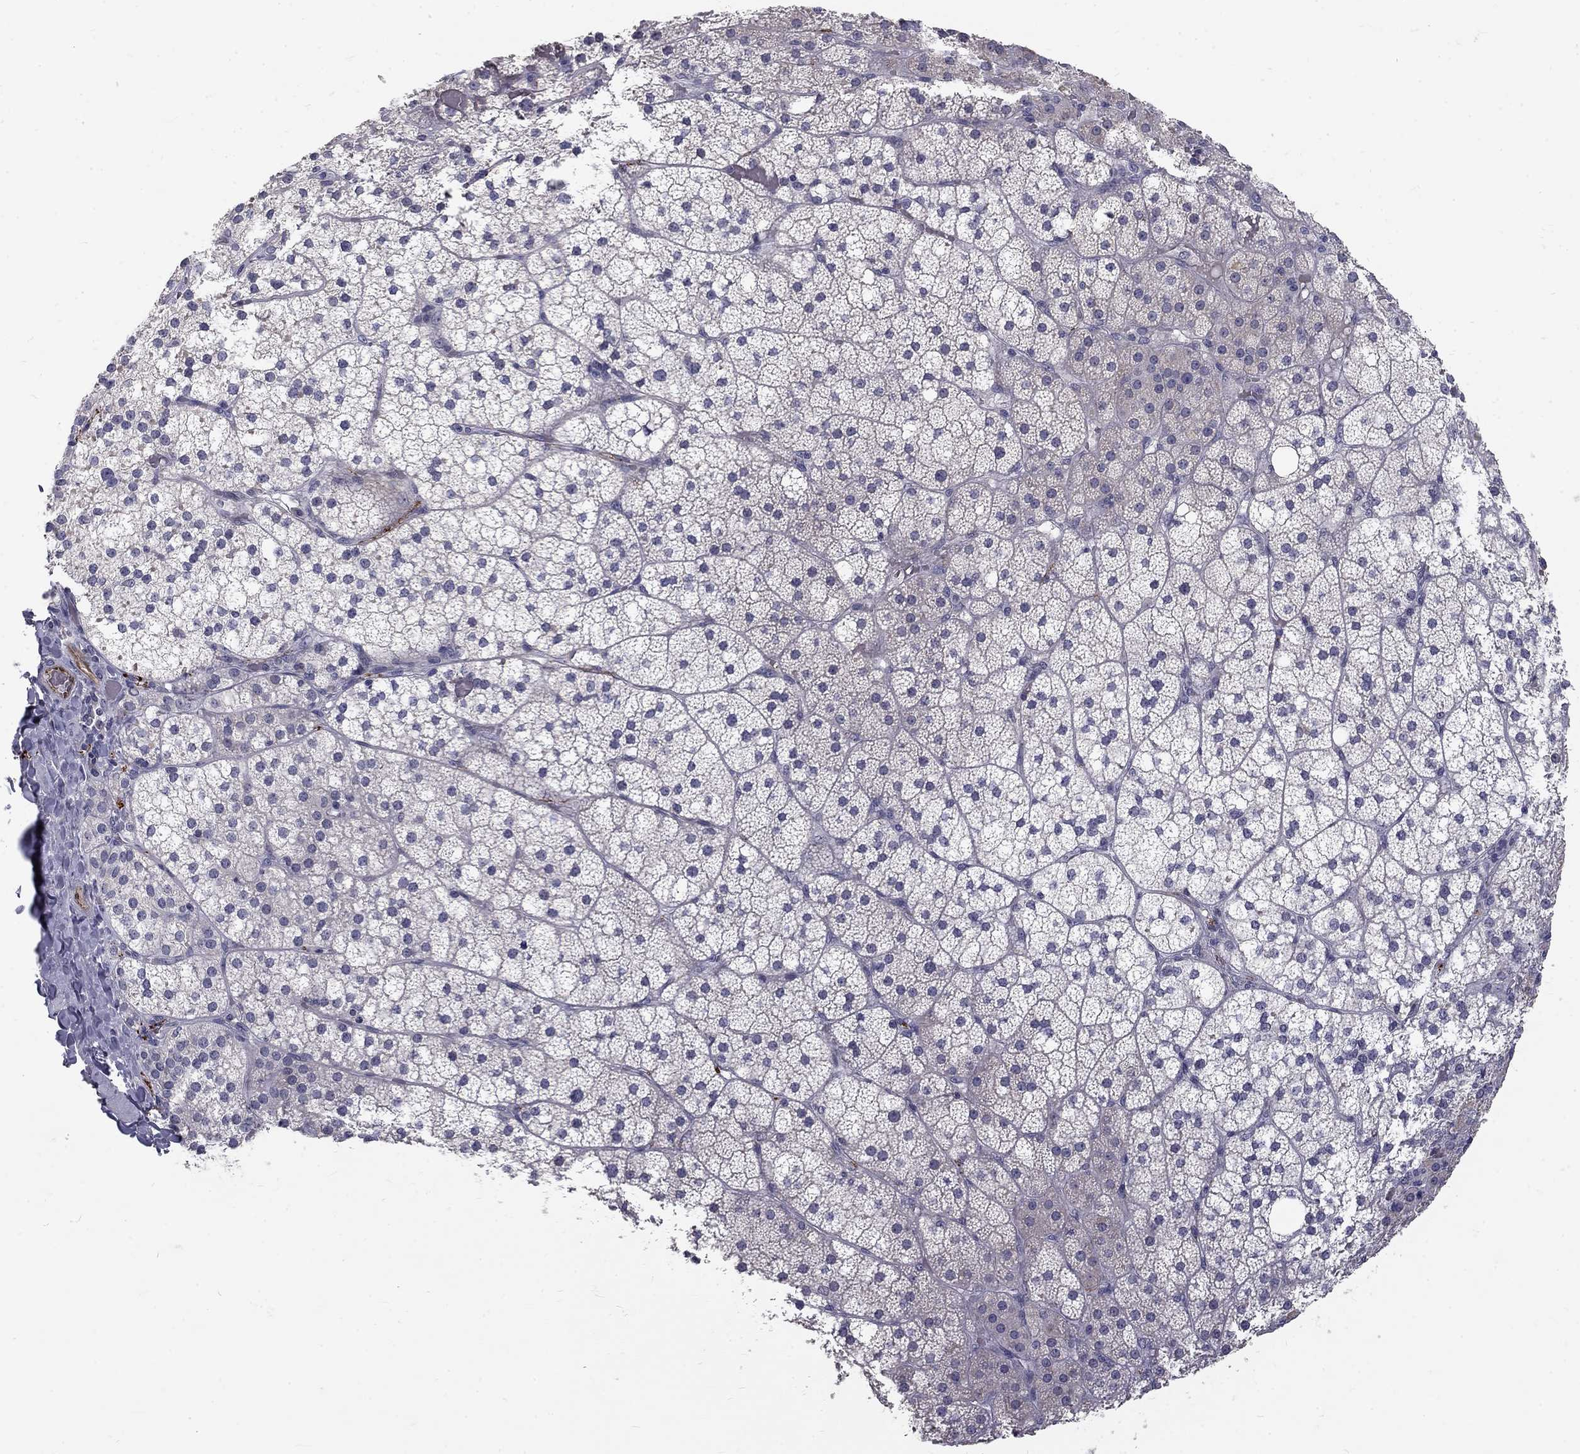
{"staining": {"intensity": "negative", "quantity": "none", "location": "none"}, "tissue": "adrenal gland", "cell_type": "Glandular cells", "image_type": "normal", "snomed": [{"axis": "morphology", "description": "Normal tissue, NOS"}, {"axis": "topography", "description": "Adrenal gland"}], "caption": "High power microscopy photomicrograph of an immunohistochemistry (IHC) histopathology image of benign adrenal gland, revealing no significant positivity in glandular cells.", "gene": "NOS1", "patient": {"sex": "male", "age": 53}}